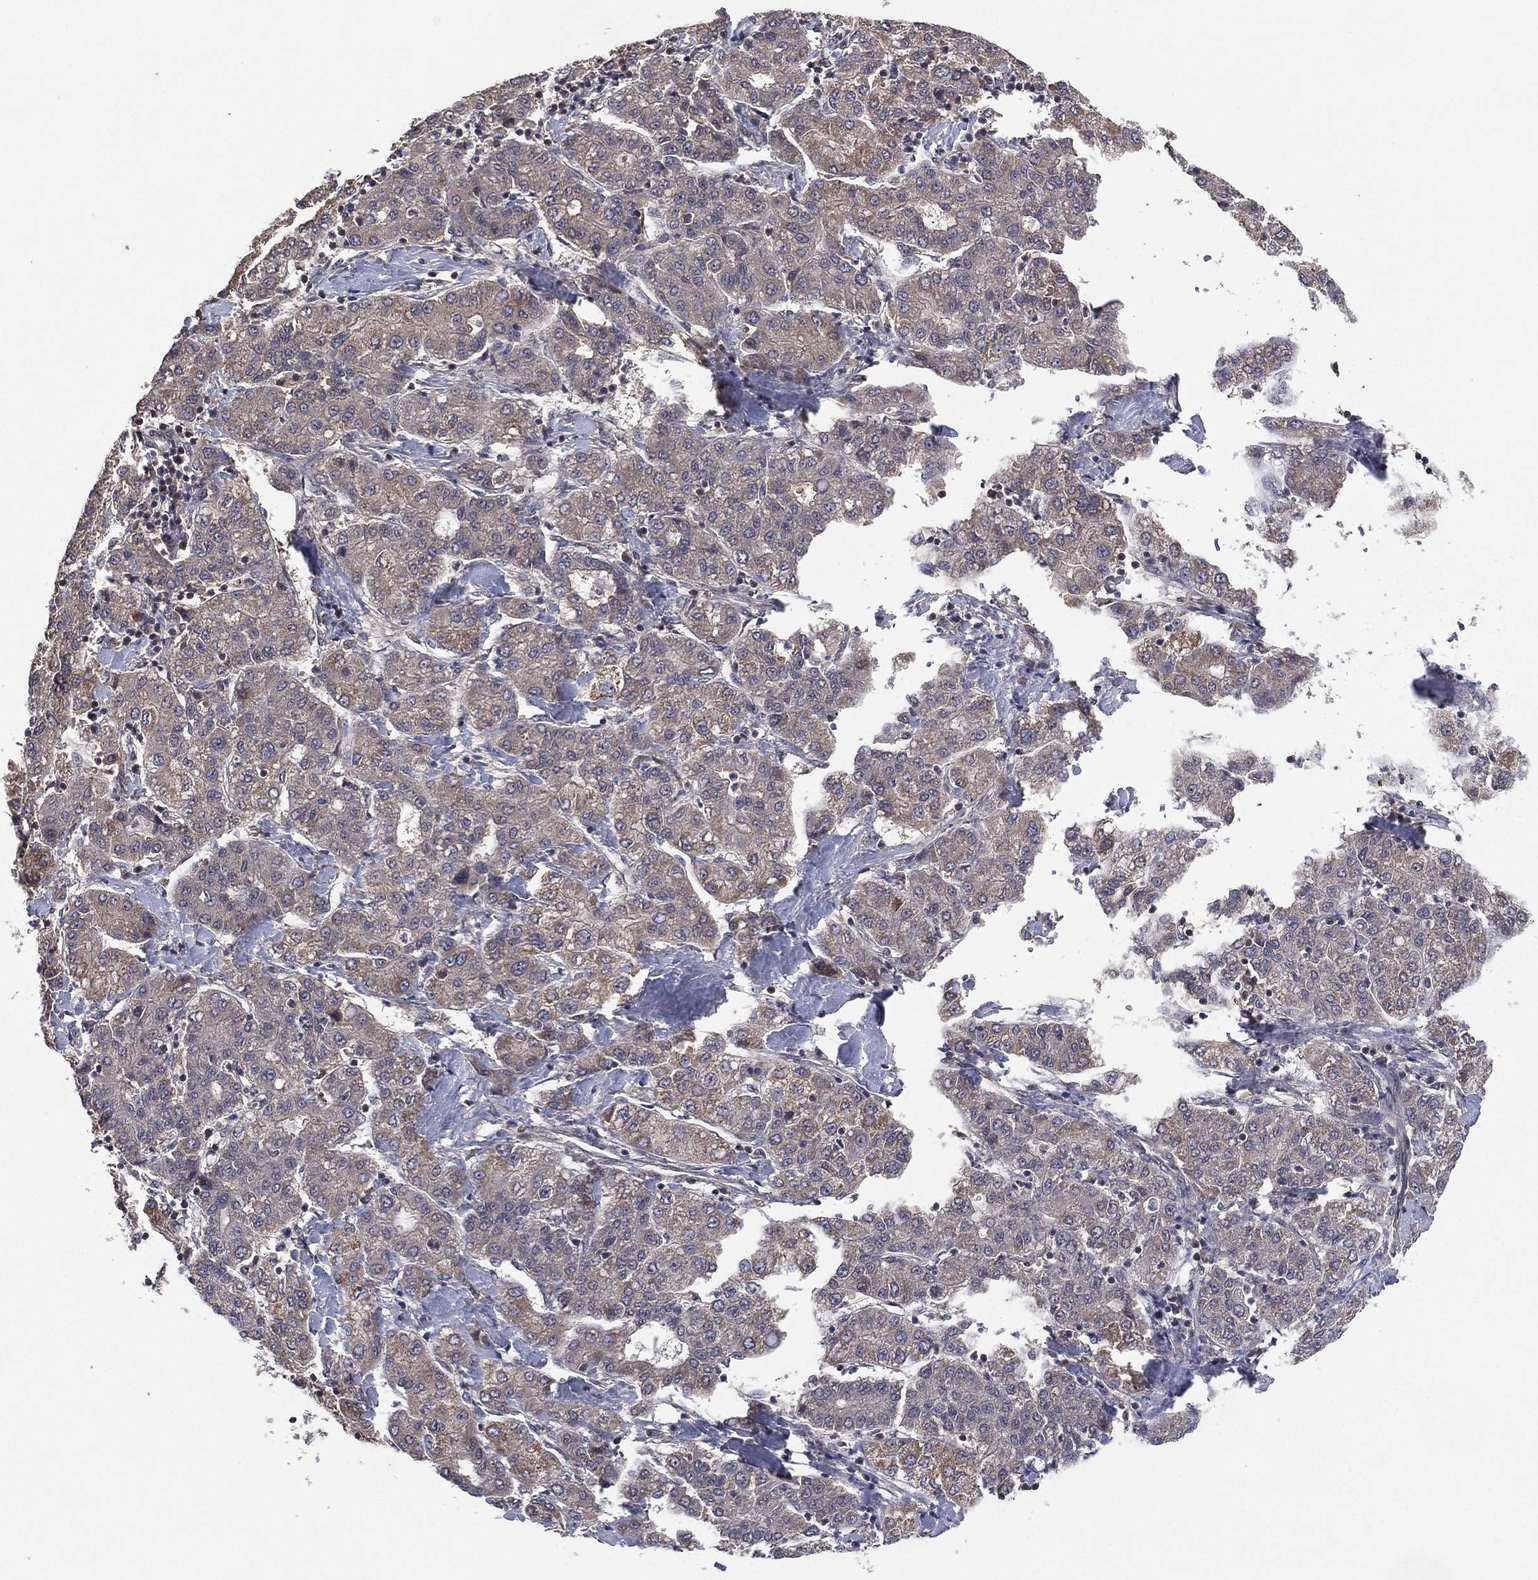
{"staining": {"intensity": "weak", "quantity": "25%-75%", "location": "cytoplasmic/membranous"}, "tissue": "liver cancer", "cell_type": "Tumor cells", "image_type": "cancer", "snomed": [{"axis": "morphology", "description": "Carcinoma, Hepatocellular, NOS"}, {"axis": "topography", "description": "Liver"}], "caption": "DAB immunohistochemical staining of liver hepatocellular carcinoma demonstrates weak cytoplasmic/membranous protein expression in about 25%-75% of tumor cells. The staining is performed using DAB brown chromogen to label protein expression. The nuclei are counter-stained blue using hematoxylin.", "gene": "NELFCD", "patient": {"sex": "male", "age": 65}}